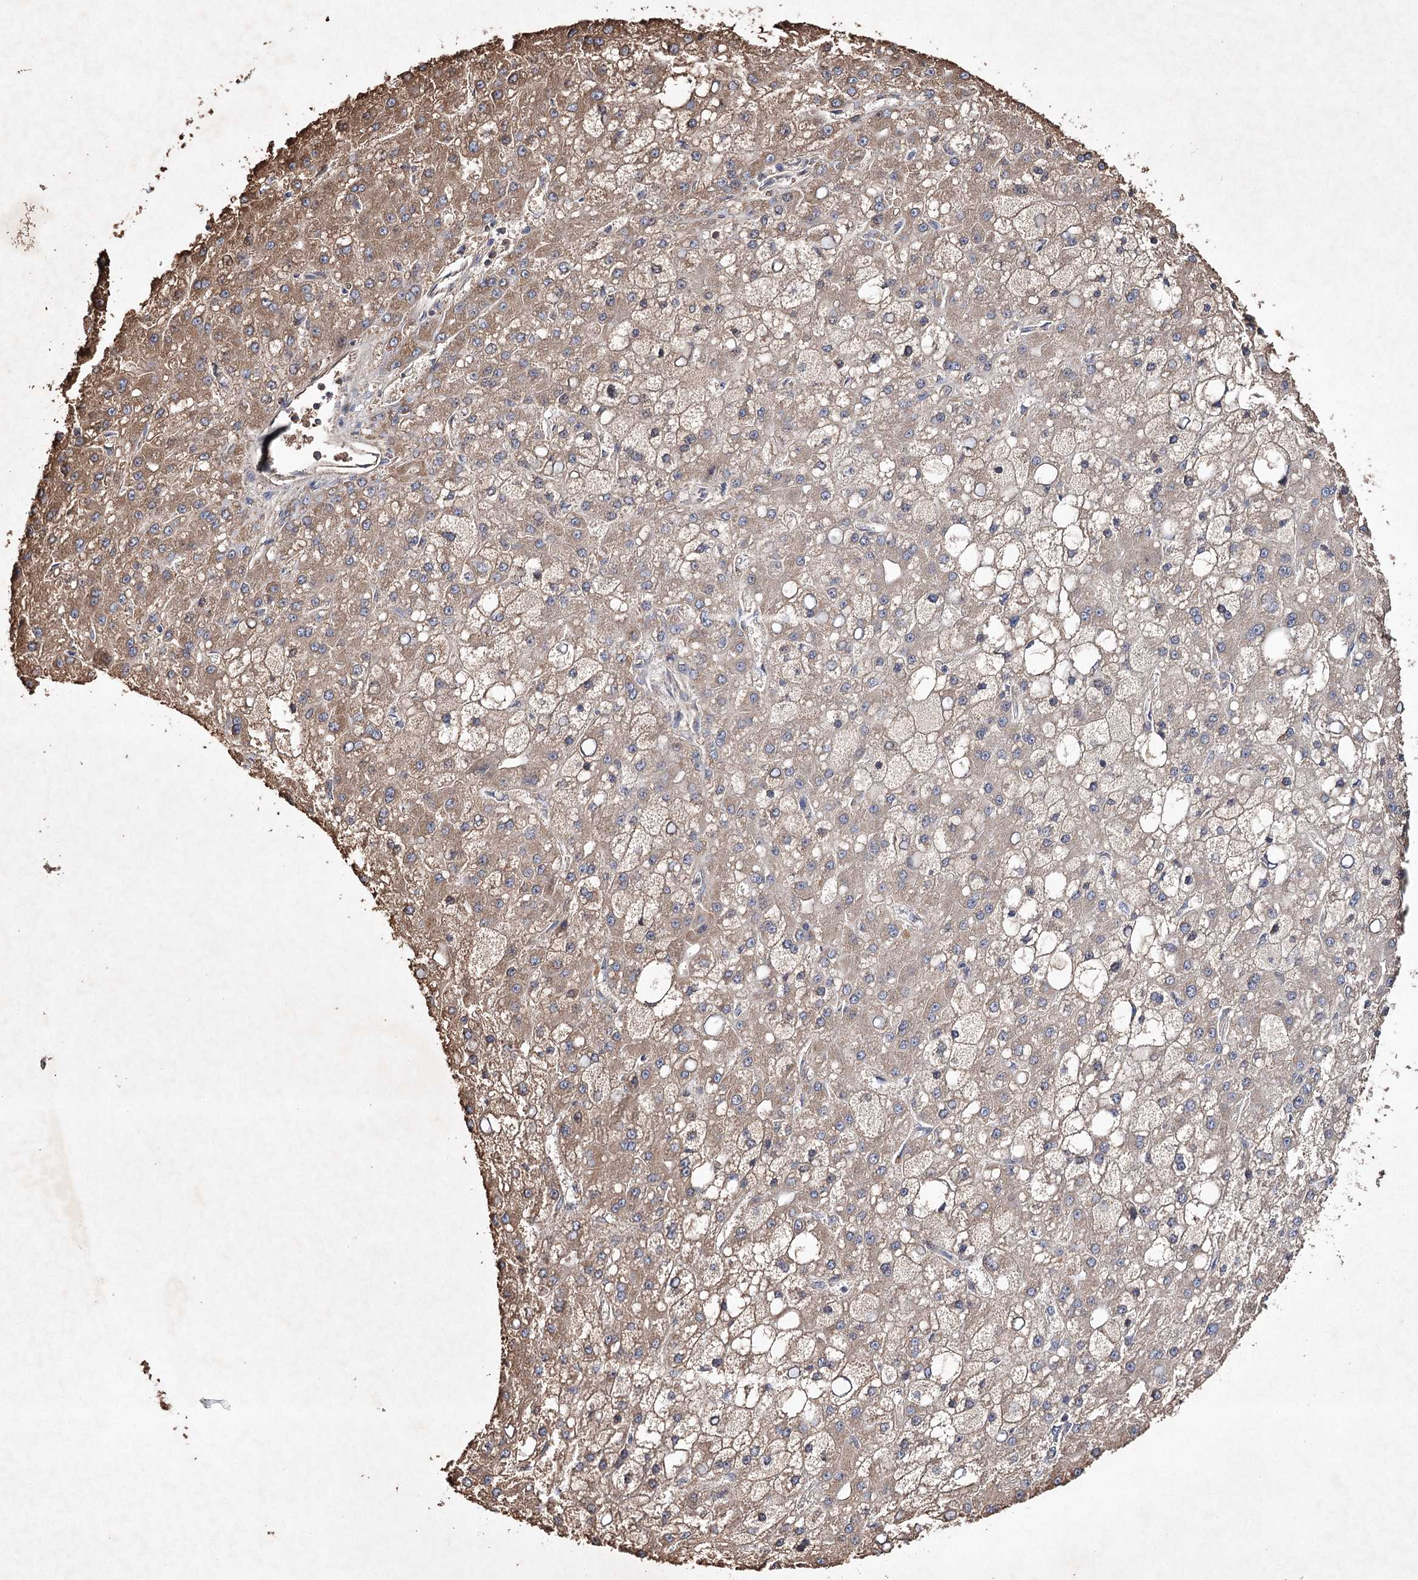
{"staining": {"intensity": "moderate", "quantity": "<25%", "location": "cytoplasmic/membranous"}, "tissue": "liver cancer", "cell_type": "Tumor cells", "image_type": "cancer", "snomed": [{"axis": "morphology", "description": "Carcinoma, Hepatocellular, NOS"}, {"axis": "topography", "description": "Liver"}], "caption": "This is a histology image of immunohistochemistry (IHC) staining of liver cancer (hepatocellular carcinoma), which shows moderate expression in the cytoplasmic/membranous of tumor cells.", "gene": "PIK3CB", "patient": {"sex": "male", "age": 67}}